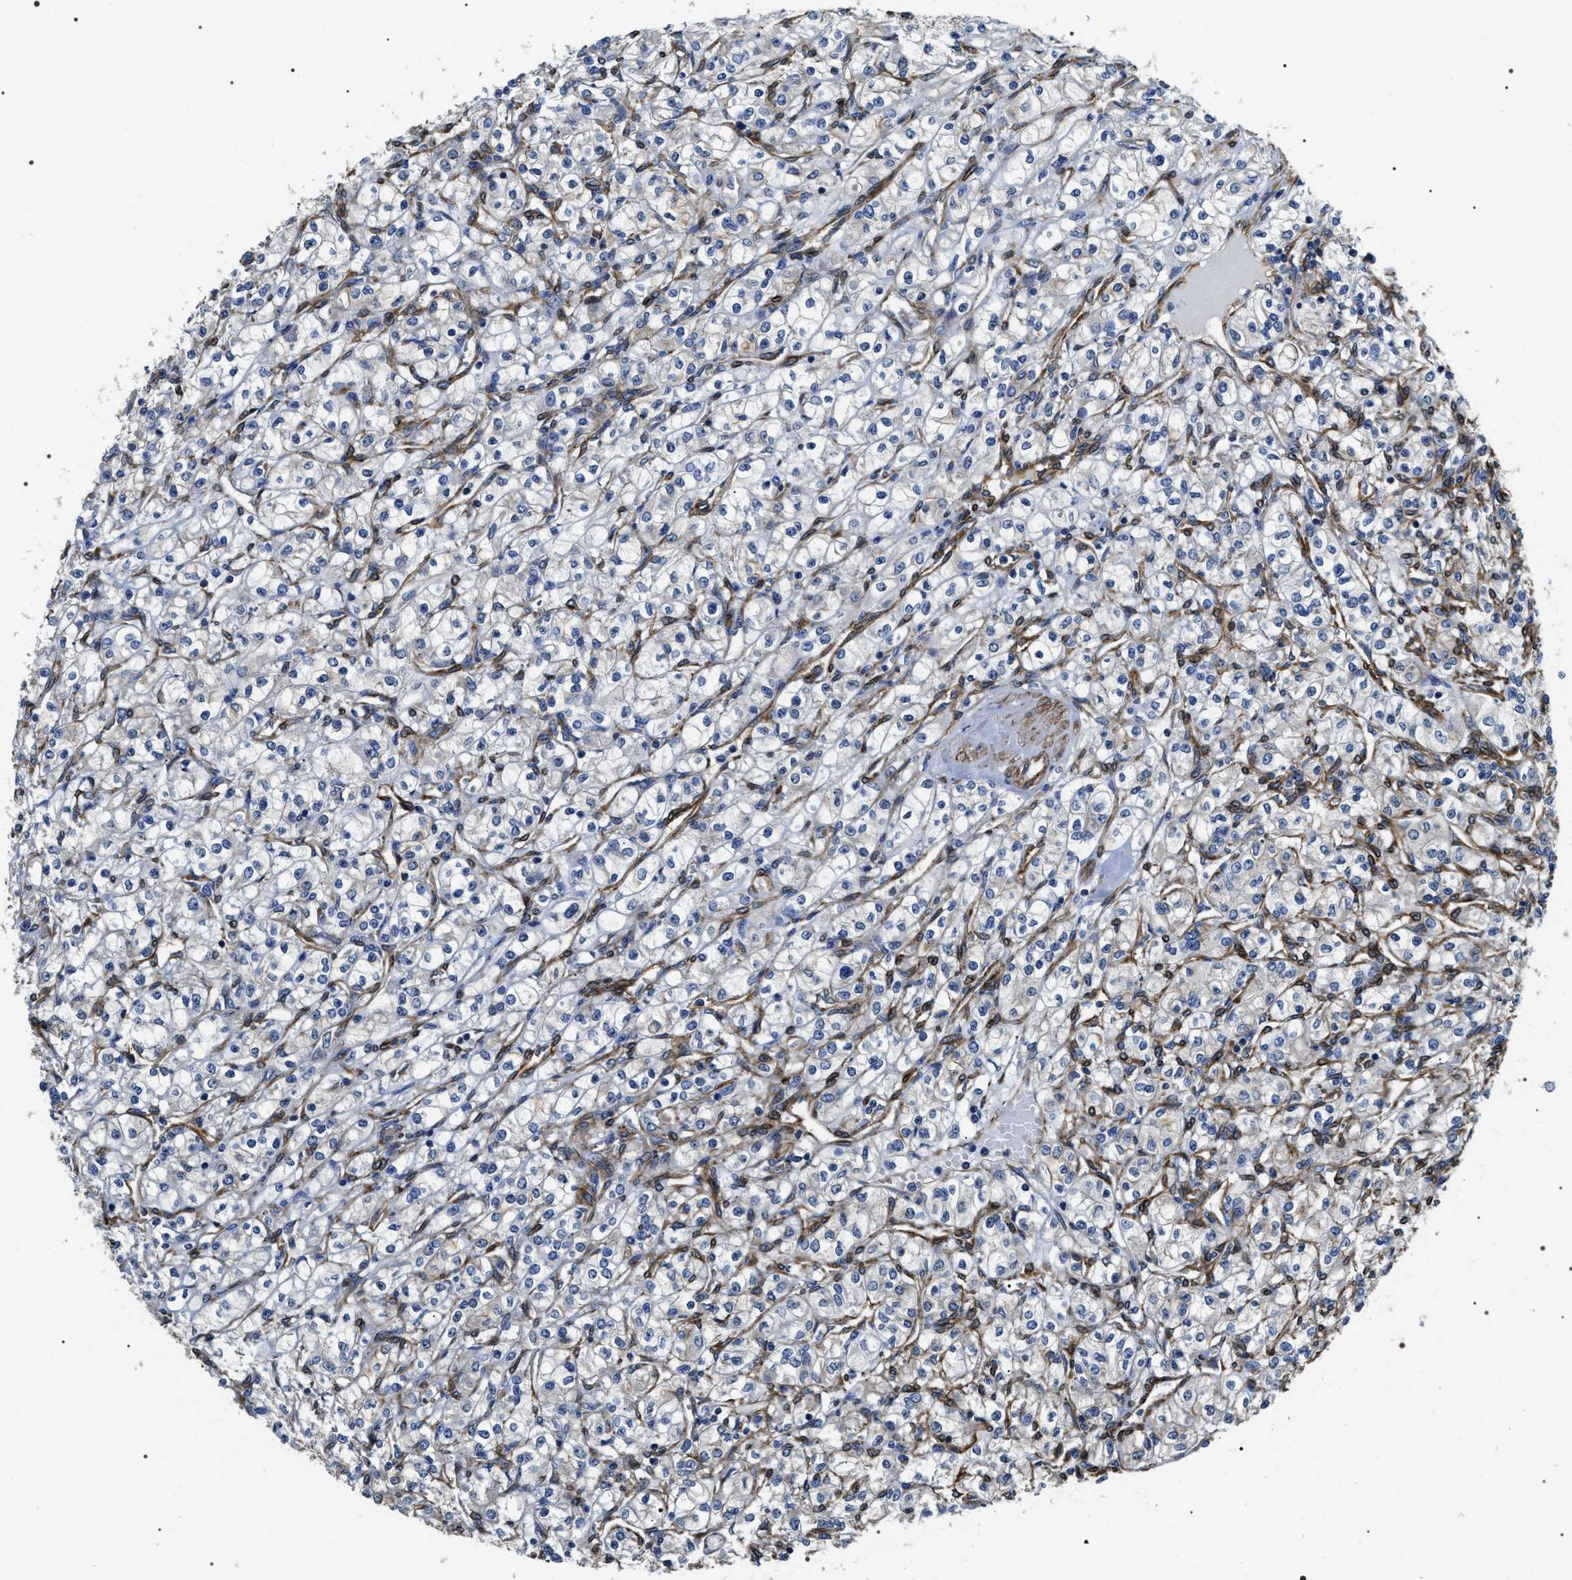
{"staining": {"intensity": "negative", "quantity": "none", "location": "none"}, "tissue": "renal cancer", "cell_type": "Tumor cells", "image_type": "cancer", "snomed": [{"axis": "morphology", "description": "Adenocarcinoma, NOS"}, {"axis": "topography", "description": "Kidney"}], "caption": "This is an immunohistochemistry micrograph of human adenocarcinoma (renal). There is no expression in tumor cells.", "gene": "ZC3HAV1L", "patient": {"sex": "male", "age": 77}}